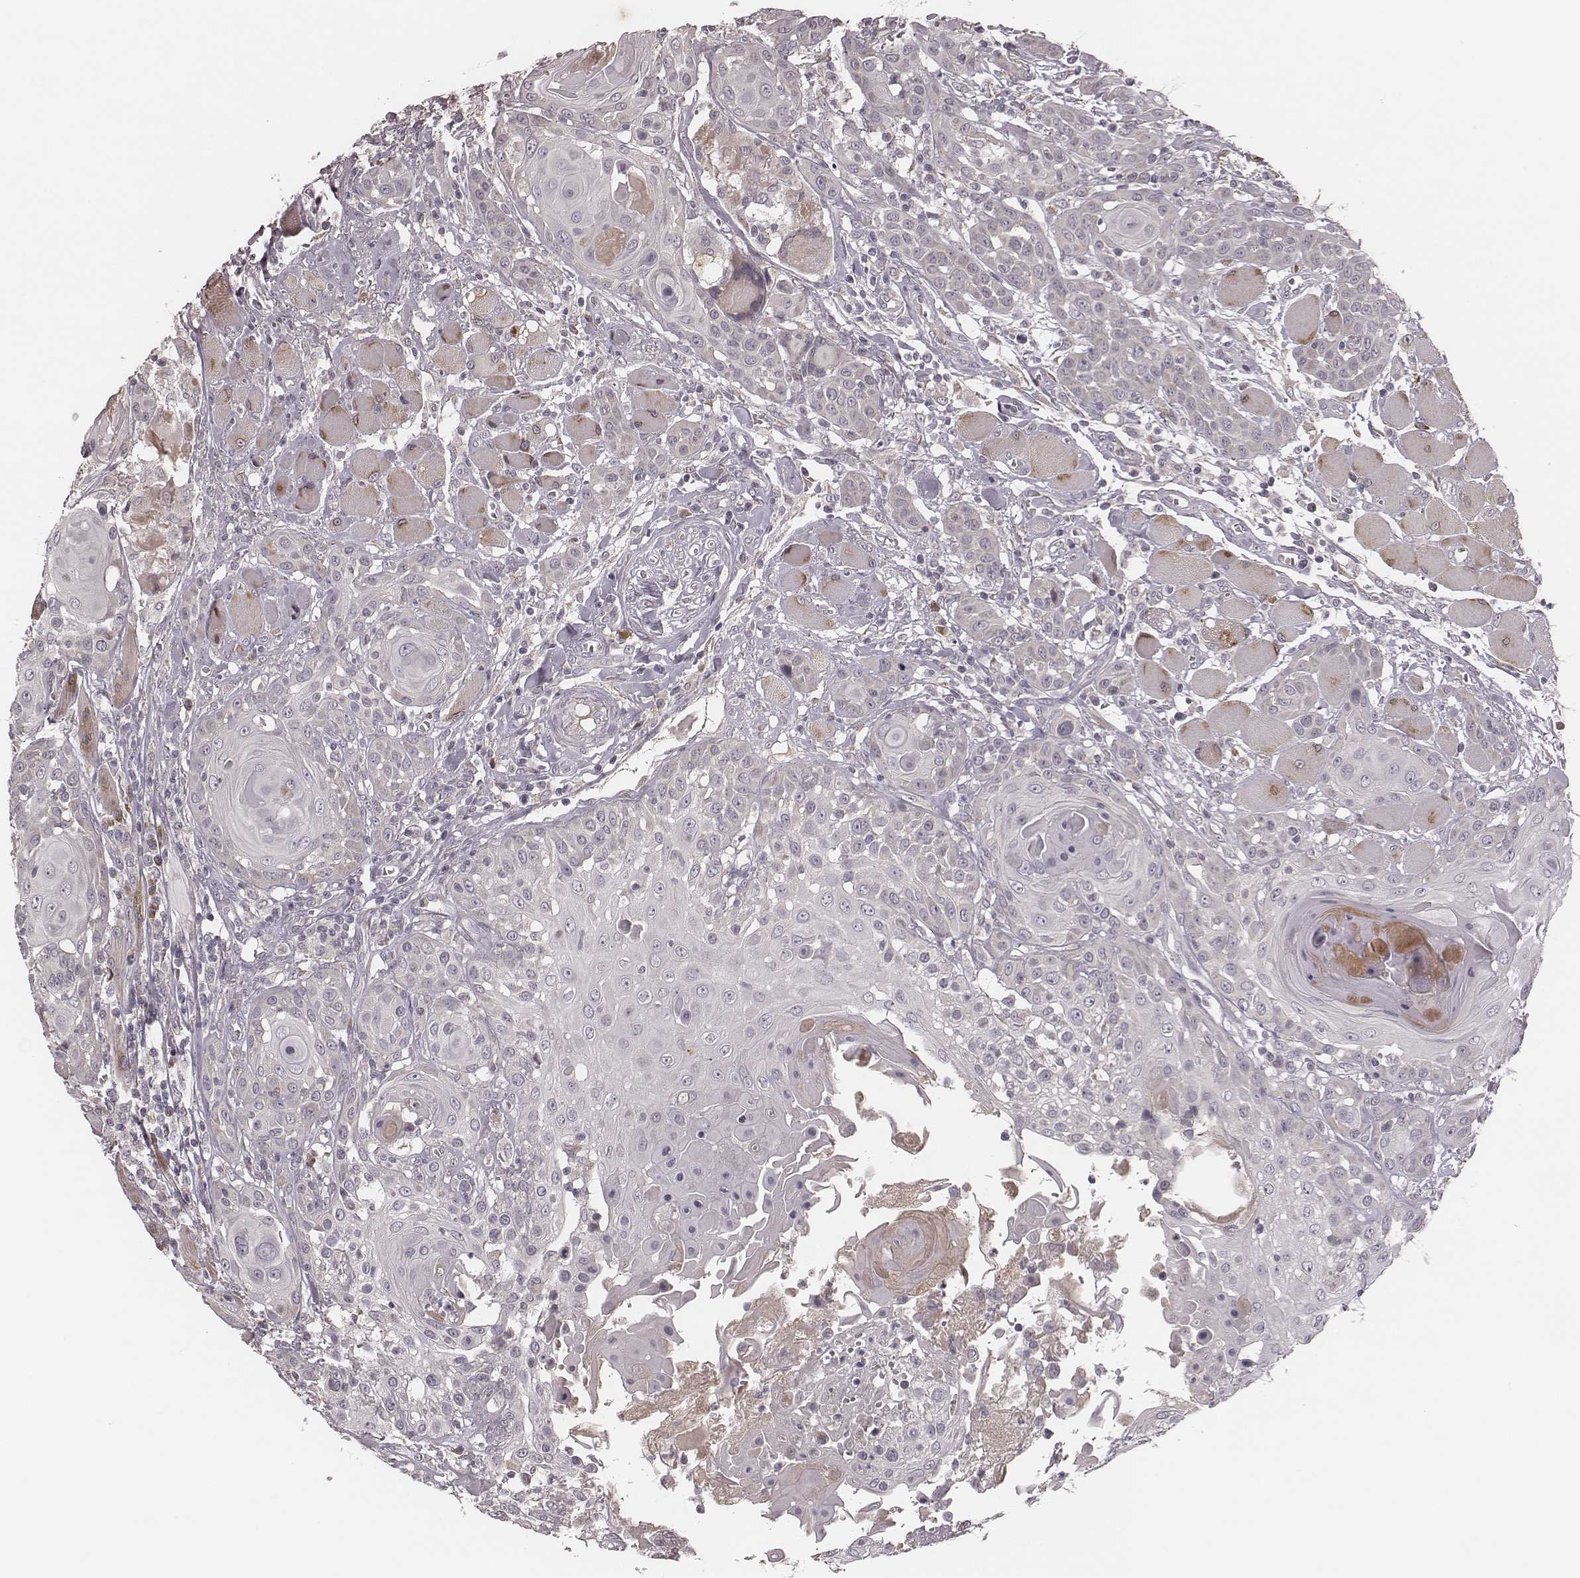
{"staining": {"intensity": "negative", "quantity": "none", "location": "none"}, "tissue": "head and neck cancer", "cell_type": "Tumor cells", "image_type": "cancer", "snomed": [{"axis": "morphology", "description": "Squamous cell carcinoma, NOS"}, {"axis": "topography", "description": "Head-Neck"}], "caption": "High magnification brightfield microscopy of head and neck cancer stained with DAB (3,3'-diaminobenzidine) (brown) and counterstained with hematoxylin (blue): tumor cells show no significant positivity. (Brightfield microscopy of DAB IHC at high magnification).", "gene": "P2RX5", "patient": {"sex": "female", "age": 80}}